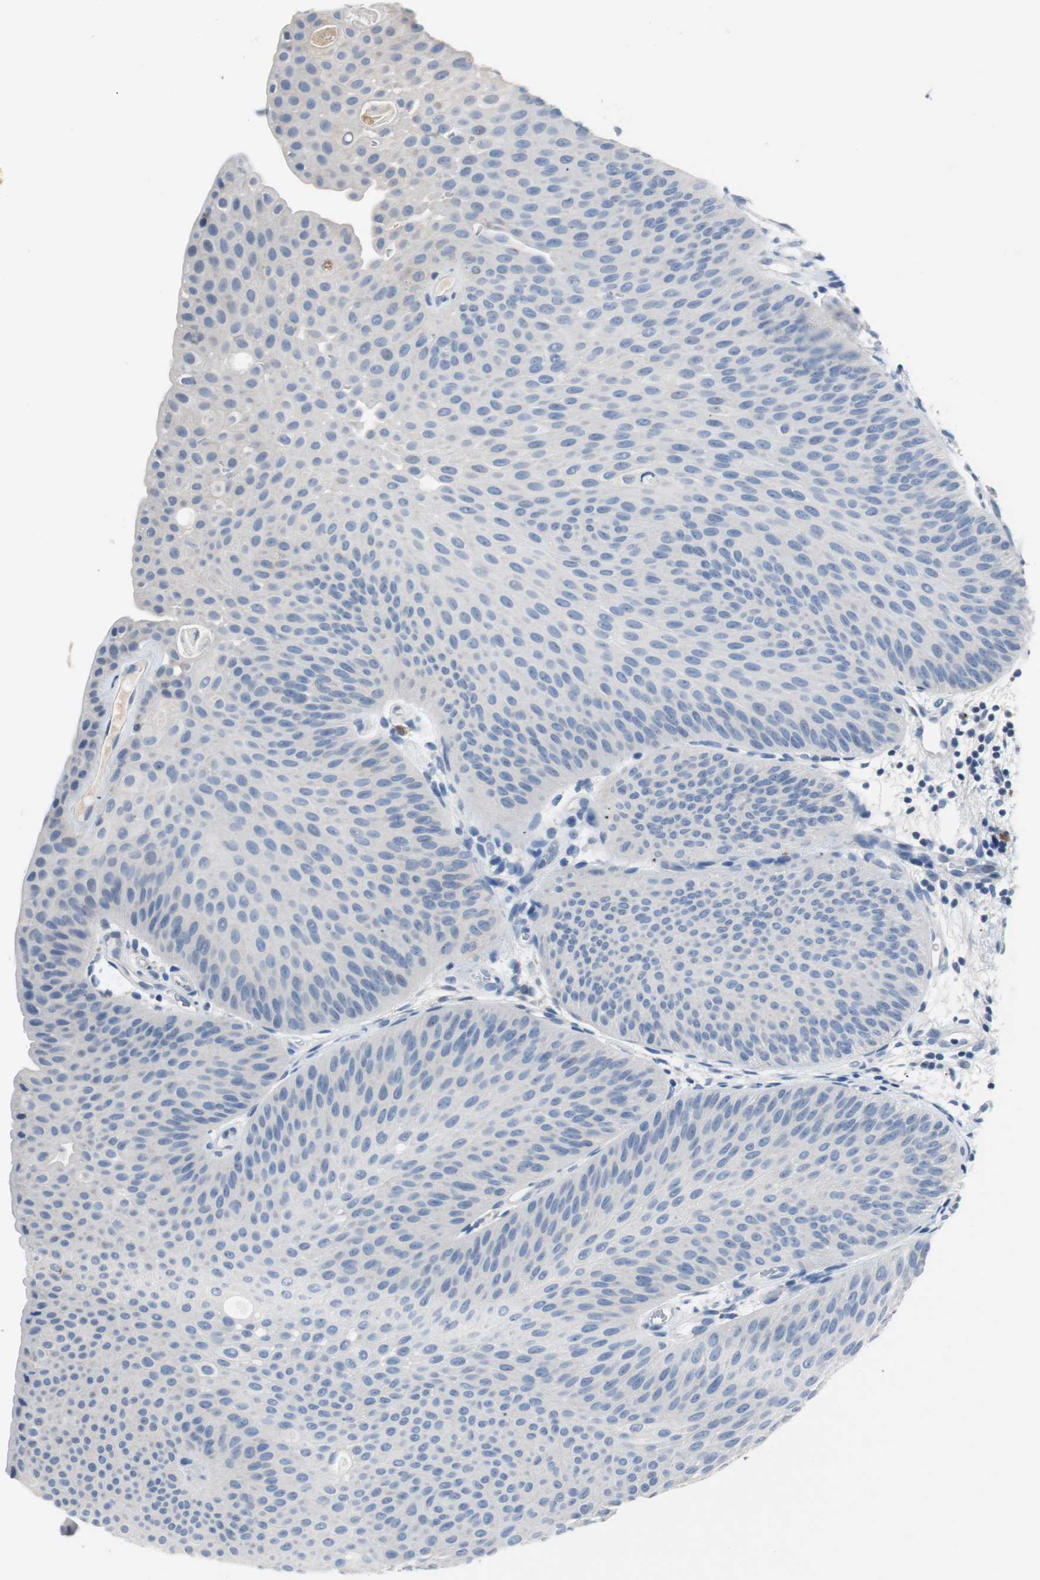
{"staining": {"intensity": "negative", "quantity": "none", "location": "none"}, "tissue": "urothelial cancer", "cell_type": "Tumor cells", "image_type": "cancer", "snomed": [{"axis": "morphology", "description": "Urothelial carcinoma, Low grade"}, {"axis": "topography", "description": "Urinary bladder"}], "caption": "Tumor cells are negative for brown protein staining in urothelial cancer. (Brightfield microscopy of DAB immunohistochemistry at high magnification).", "gene": "PI15", "patient": {"sex": "female", "age": 60}}